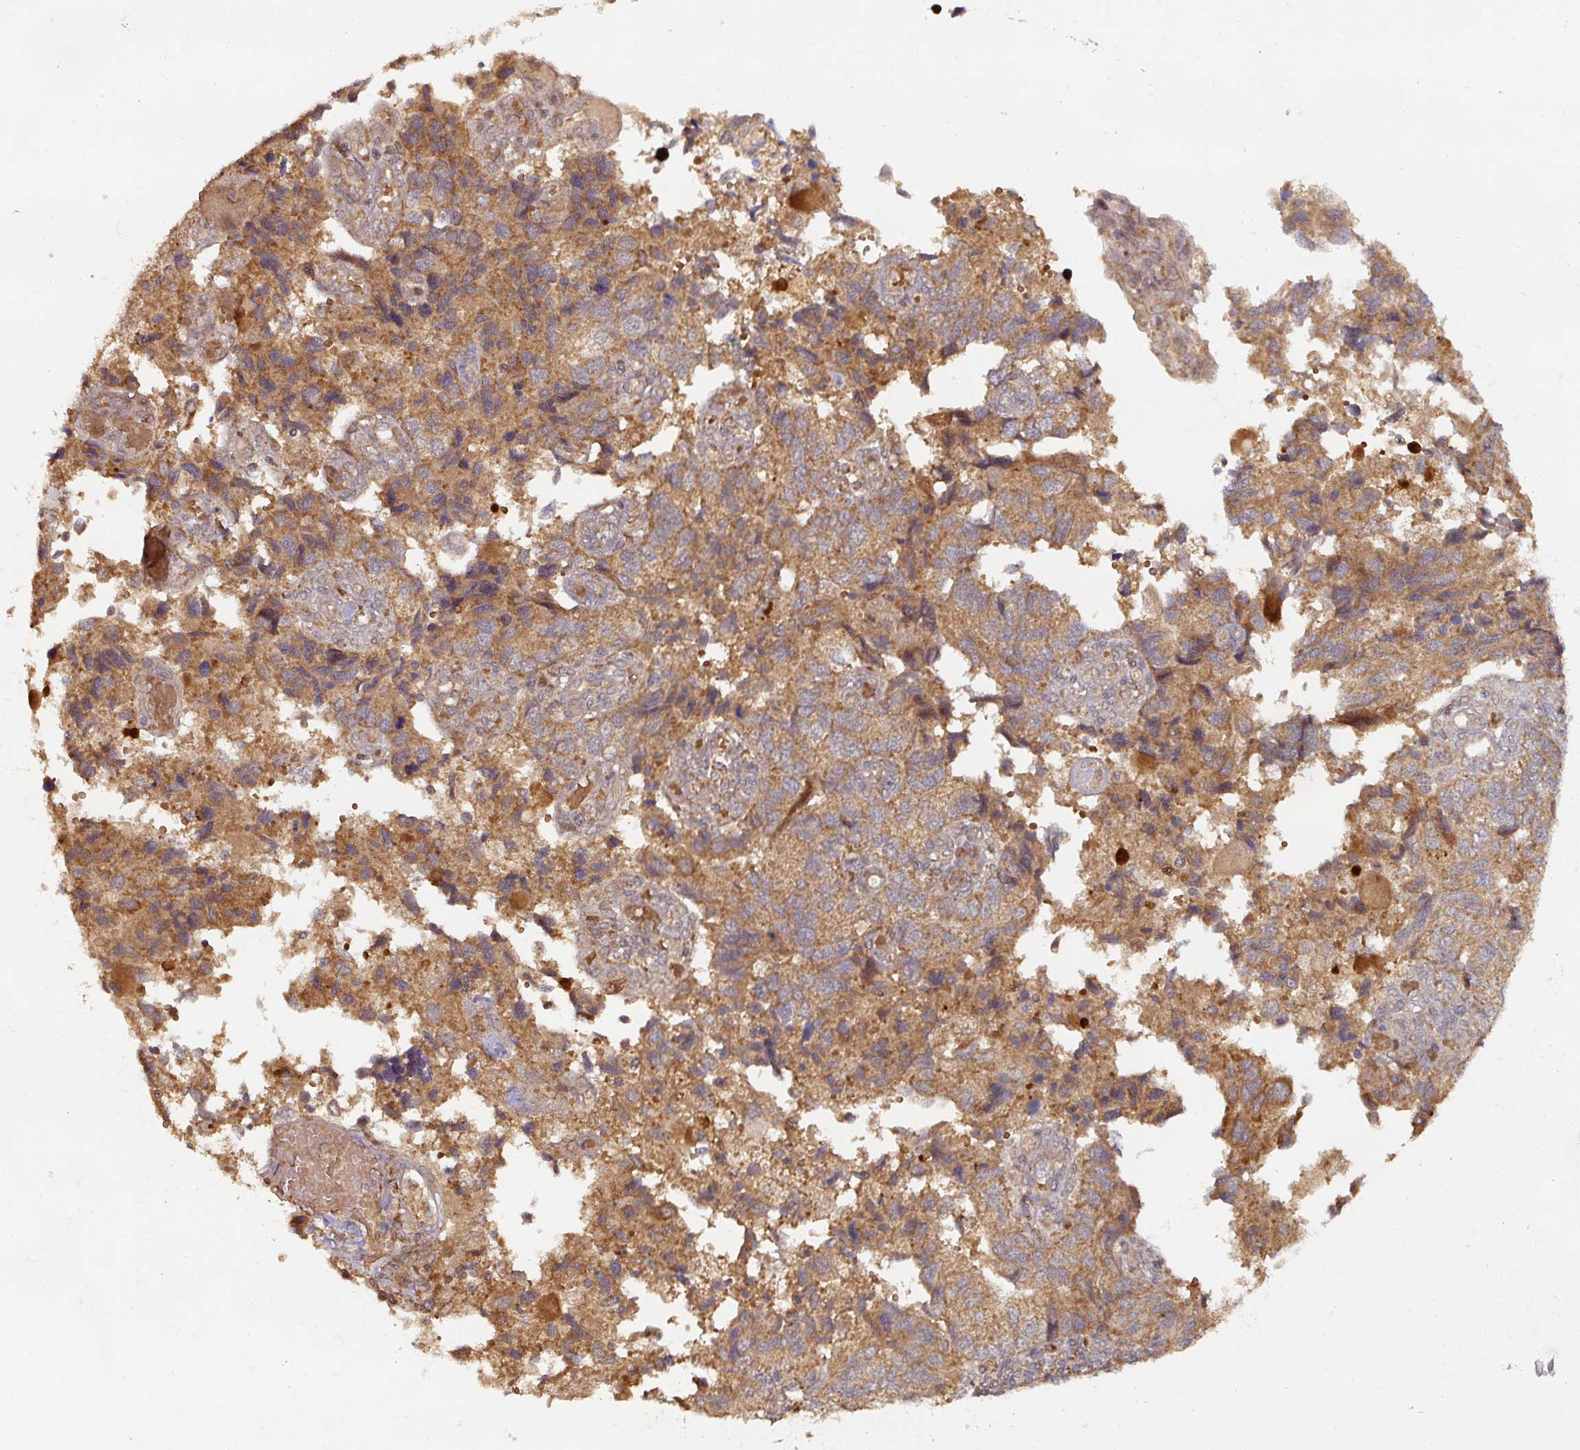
{"staining": {"intensity": "moderate", "quantity": "25%-75%", "location": "cytoplasmic/membranous"}, "tissue": "endometrial cancer", "cell_type": "Tumor cells", "image_type": "cancer", "snomed": [{"axis": "morphology", "description": "Carcinoma, NOS"}, {"axis": "topography", "description": "Uterus"}], "caption": "Immunohistochemical staining of human endometrial carcinoma demonstrates medium levels of moderate cytoplasmic/membranous protein positivity in approximately 25%-75% of tumor cells. The protein is stained brown, and the nuclei are stained in blue (DAB (3,3'-diaminobenzidine) IHC with brightfield microscopy, high magnification).", "gene": "DNAJC7", "patient": {"sex": "female", "age": 76}}